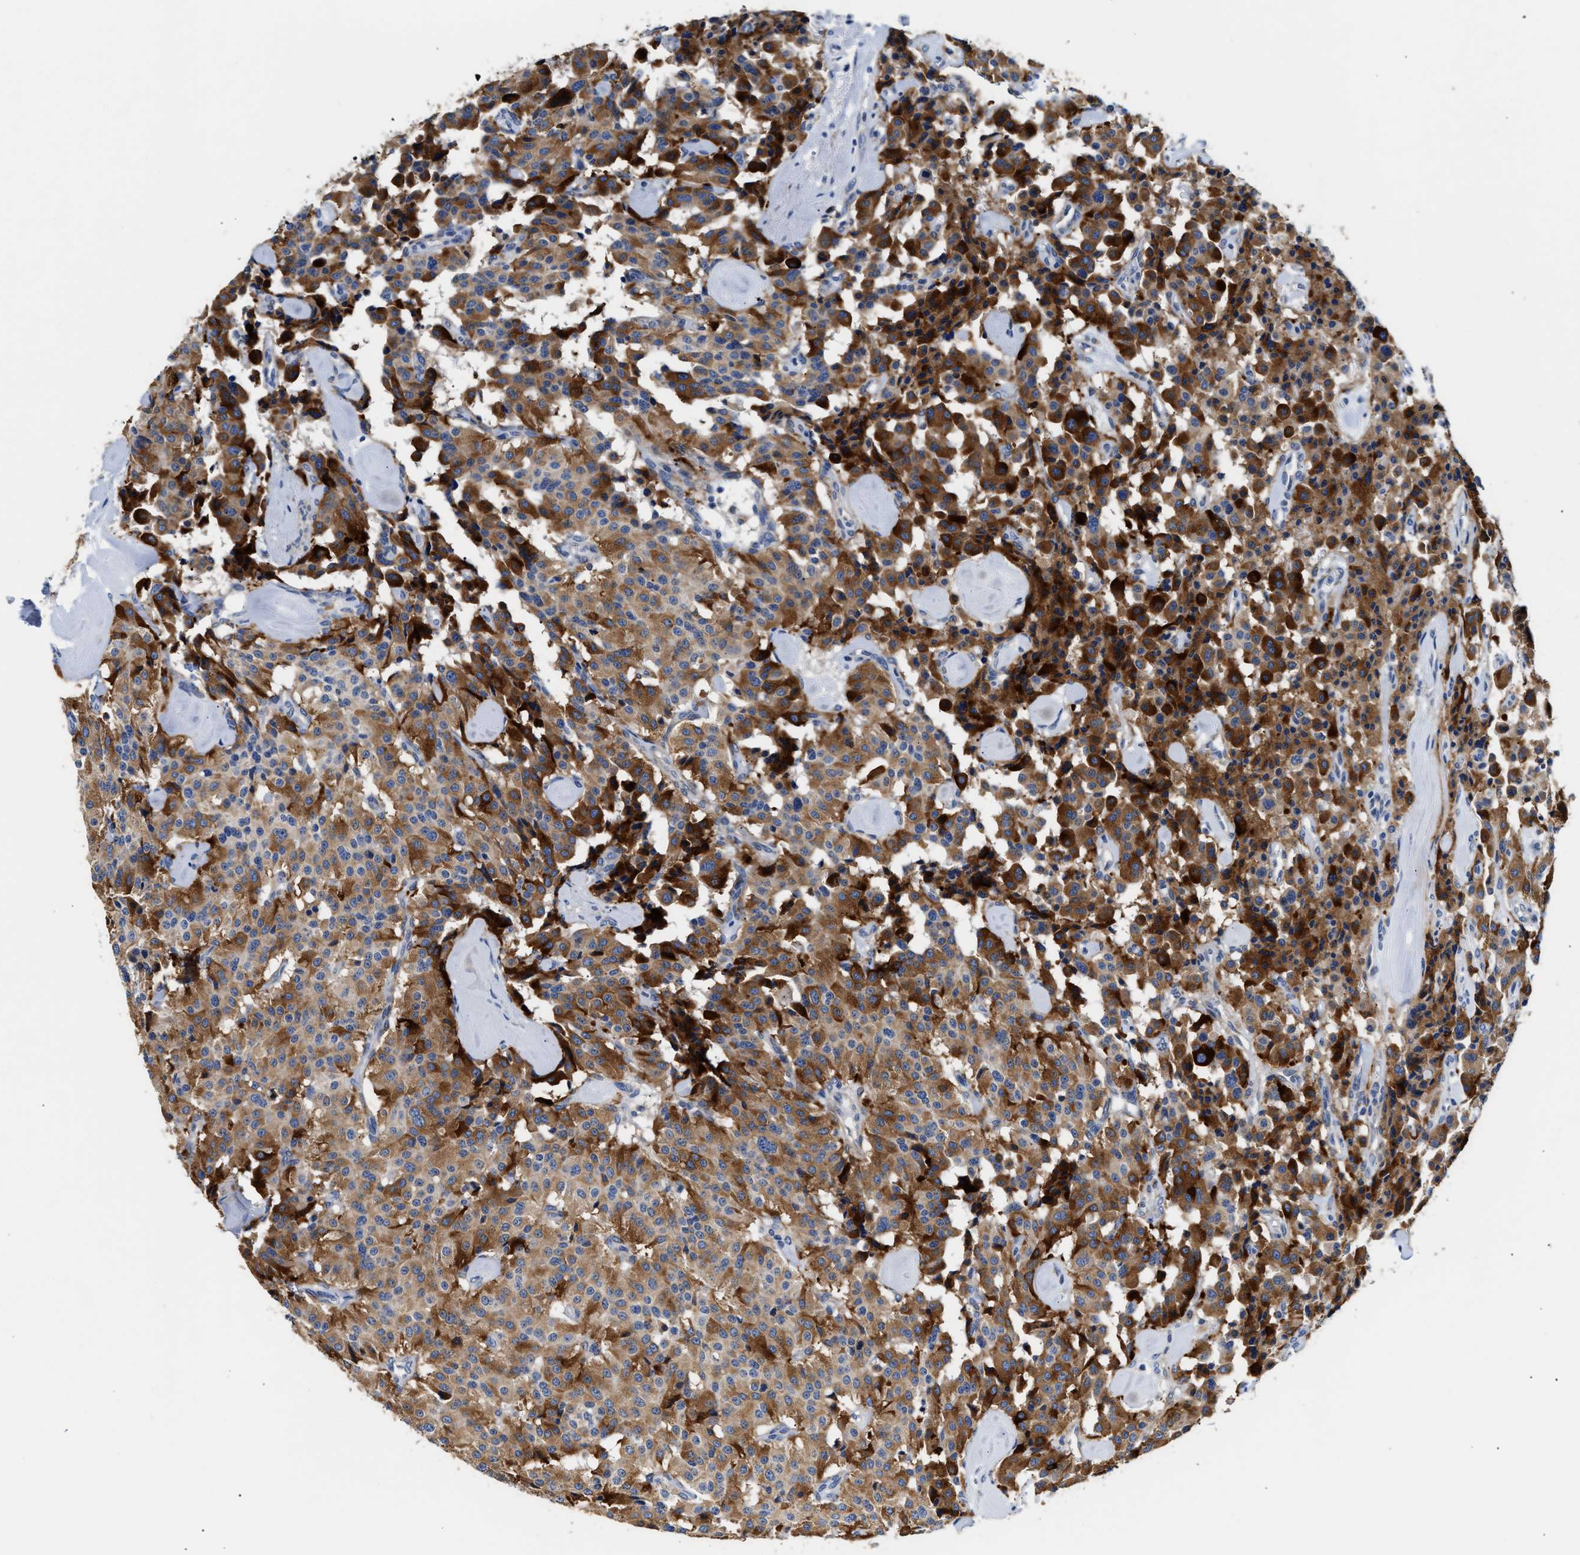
{"staining": {"intensity": "strong", "quantity": "25%-75%", "location": "cytoplasmic/membranous"}, "tissue": "carcinoid", "cell_type": "Tumor cells", "image_type": "cancer", "snomed": [{"axis": "morphology", "description": "Carcinoid, malignant, NOS"}, {"axis": "topography", "description": "Lung"}], "caption": "Immunohistochemistry (IHC) histopathology image of neoplastic tissue: human malignant carcinoid stained using immunohistochemistry demonstrates high levels of strong protein expression localized specifically in the cytoplasmic/membranous of tumor cells, appearing as a cytoplasmic/membranous brown color.", "gene": "ACADVL", "patient": {"sex": "male", "age": 30}}